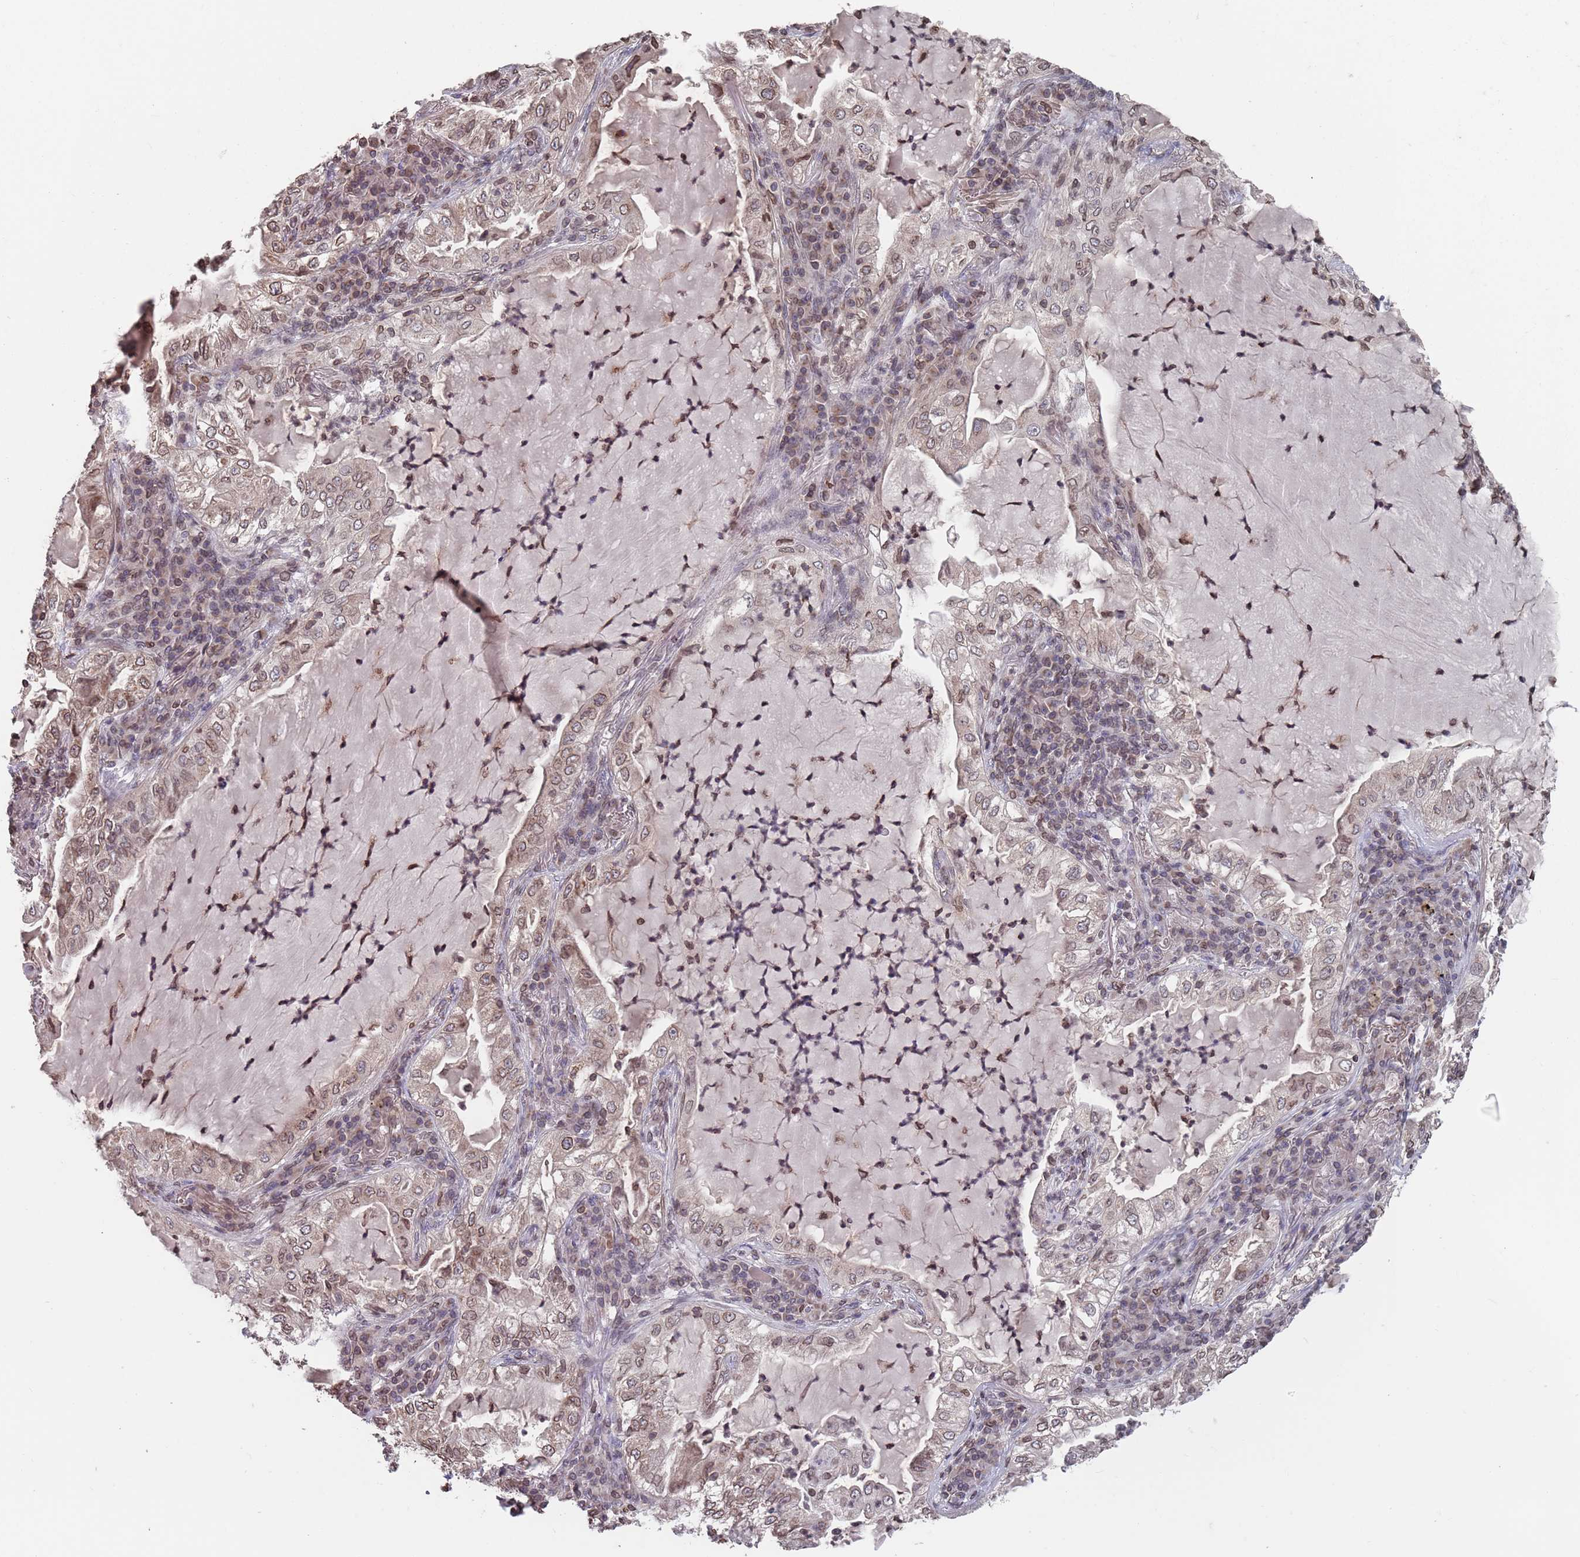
{"staining": {"intensity": "moderate", "quantity": ">75%", "location": "cytoplasmic/membranous,nuclear"}, "tissue": "lung cancer", "cell_type": "Tumor cells", "image_type": "cancer", "snomed": [{"axis": "morphology", "description": "Adenocarcinoma, NOS"}, {"axis": "topography", "description": "Lung"}], "caption": "Moderate cytoplasmic/membranous and nuclear staining is appreciated in approximately >75% of tumor cells in lung cancer (adenocarcinoma).", "gene": "SDHAF3", "patient": {"sex": "female", "age": 73}}